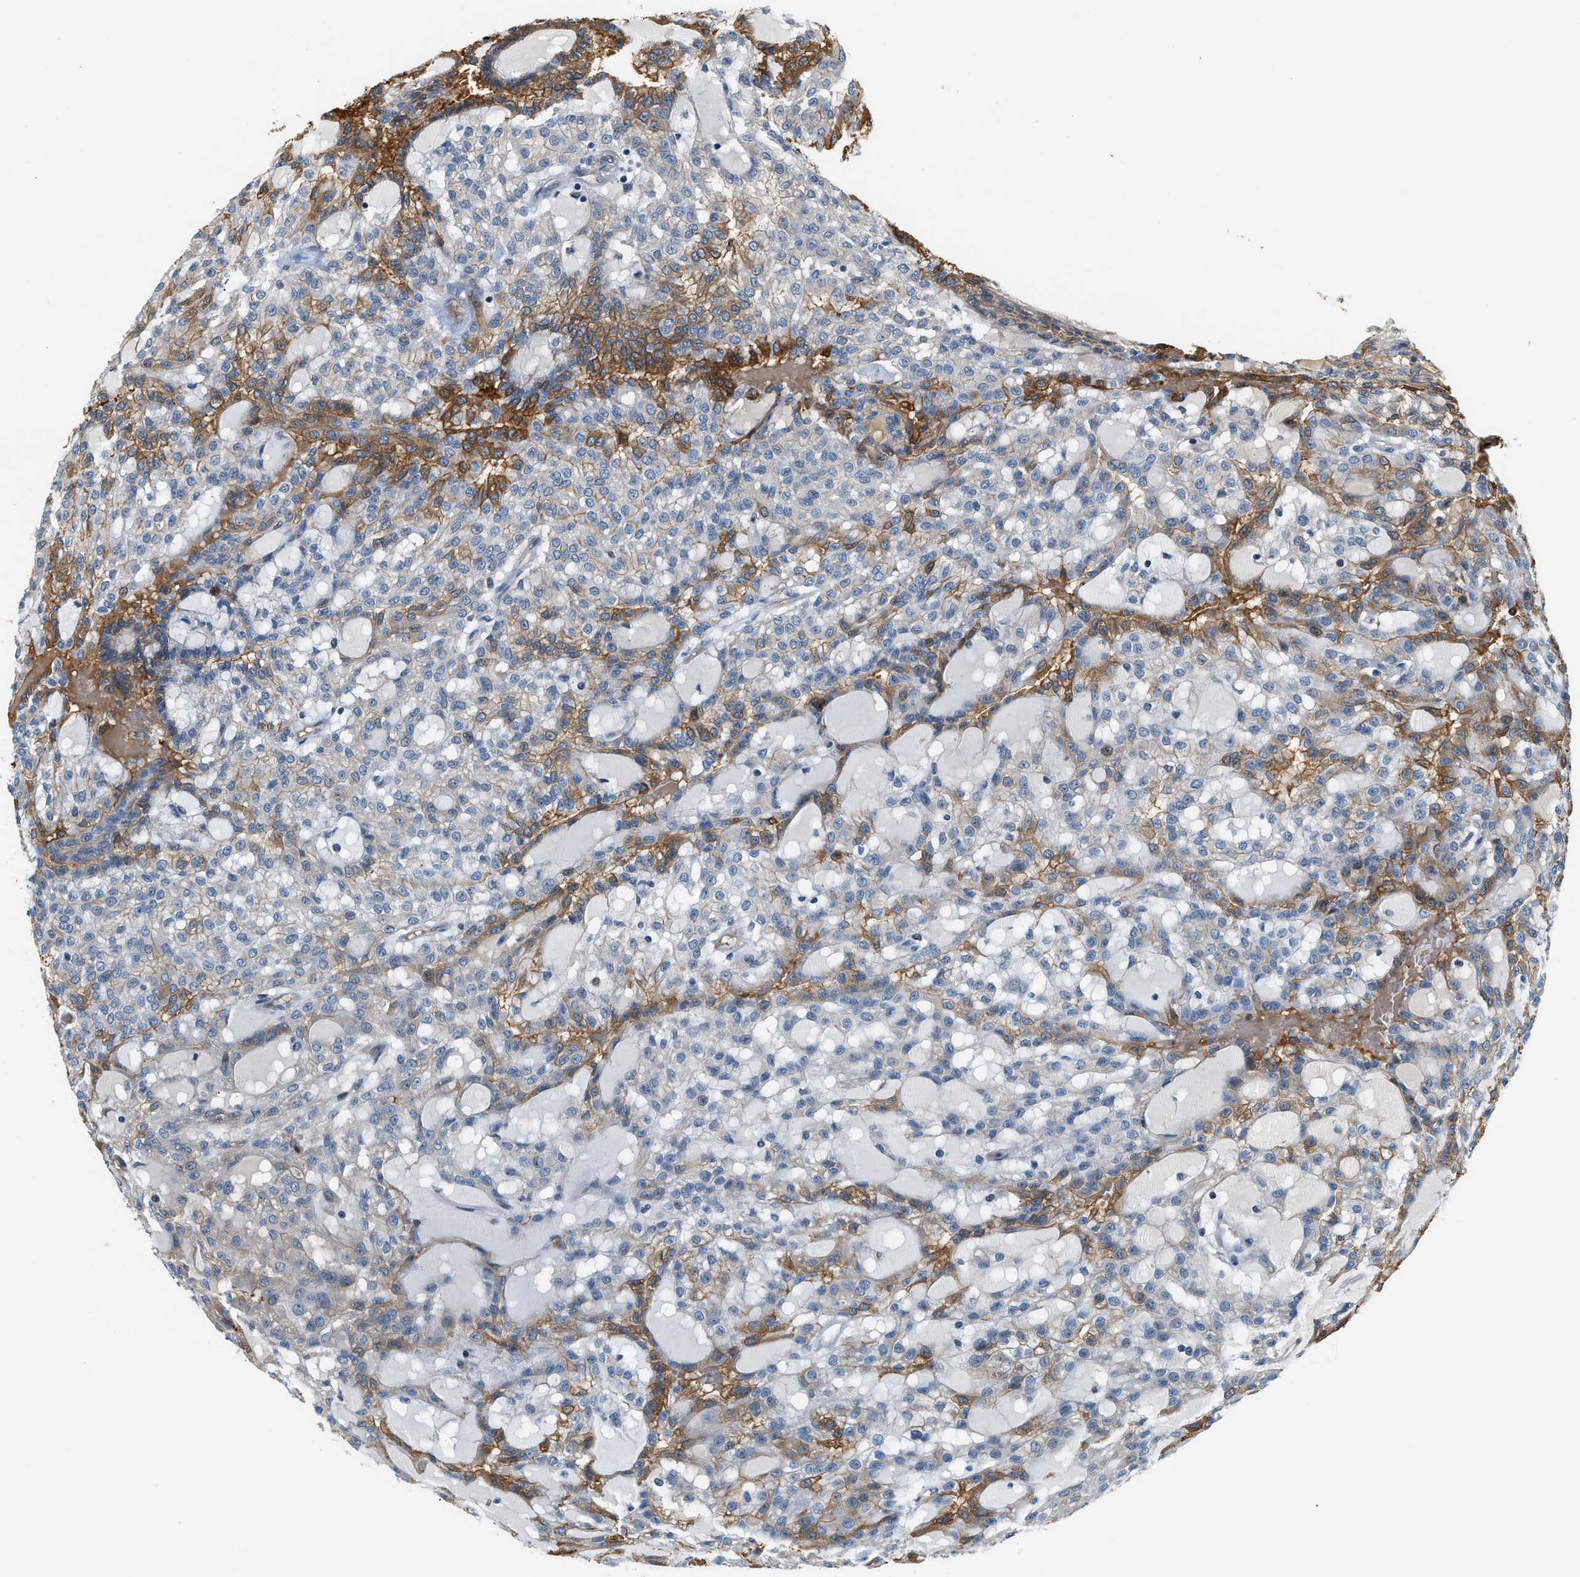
{"staining": {"intensity": "moderate", "quantity": "<25%", "location": "cytoplasmic/membranous"}, "tissue": "renal cancer", "cell_type": "Tumor cells", "image_type": "cancer", "snomed": [{"axis": "morphology", "description": "Adenocarcinoma, NOS"}, {"axis": "topography", "description": "Kidney"}], "caption": "Renal adenocarcinoma stained with DAB IHC exhibits low levels of moderate cytoplasmic/membranous staining in approximately <25% of tumor cells.", "gene": "CYTH2", "patient": {"sex": "male", "age": 63}}